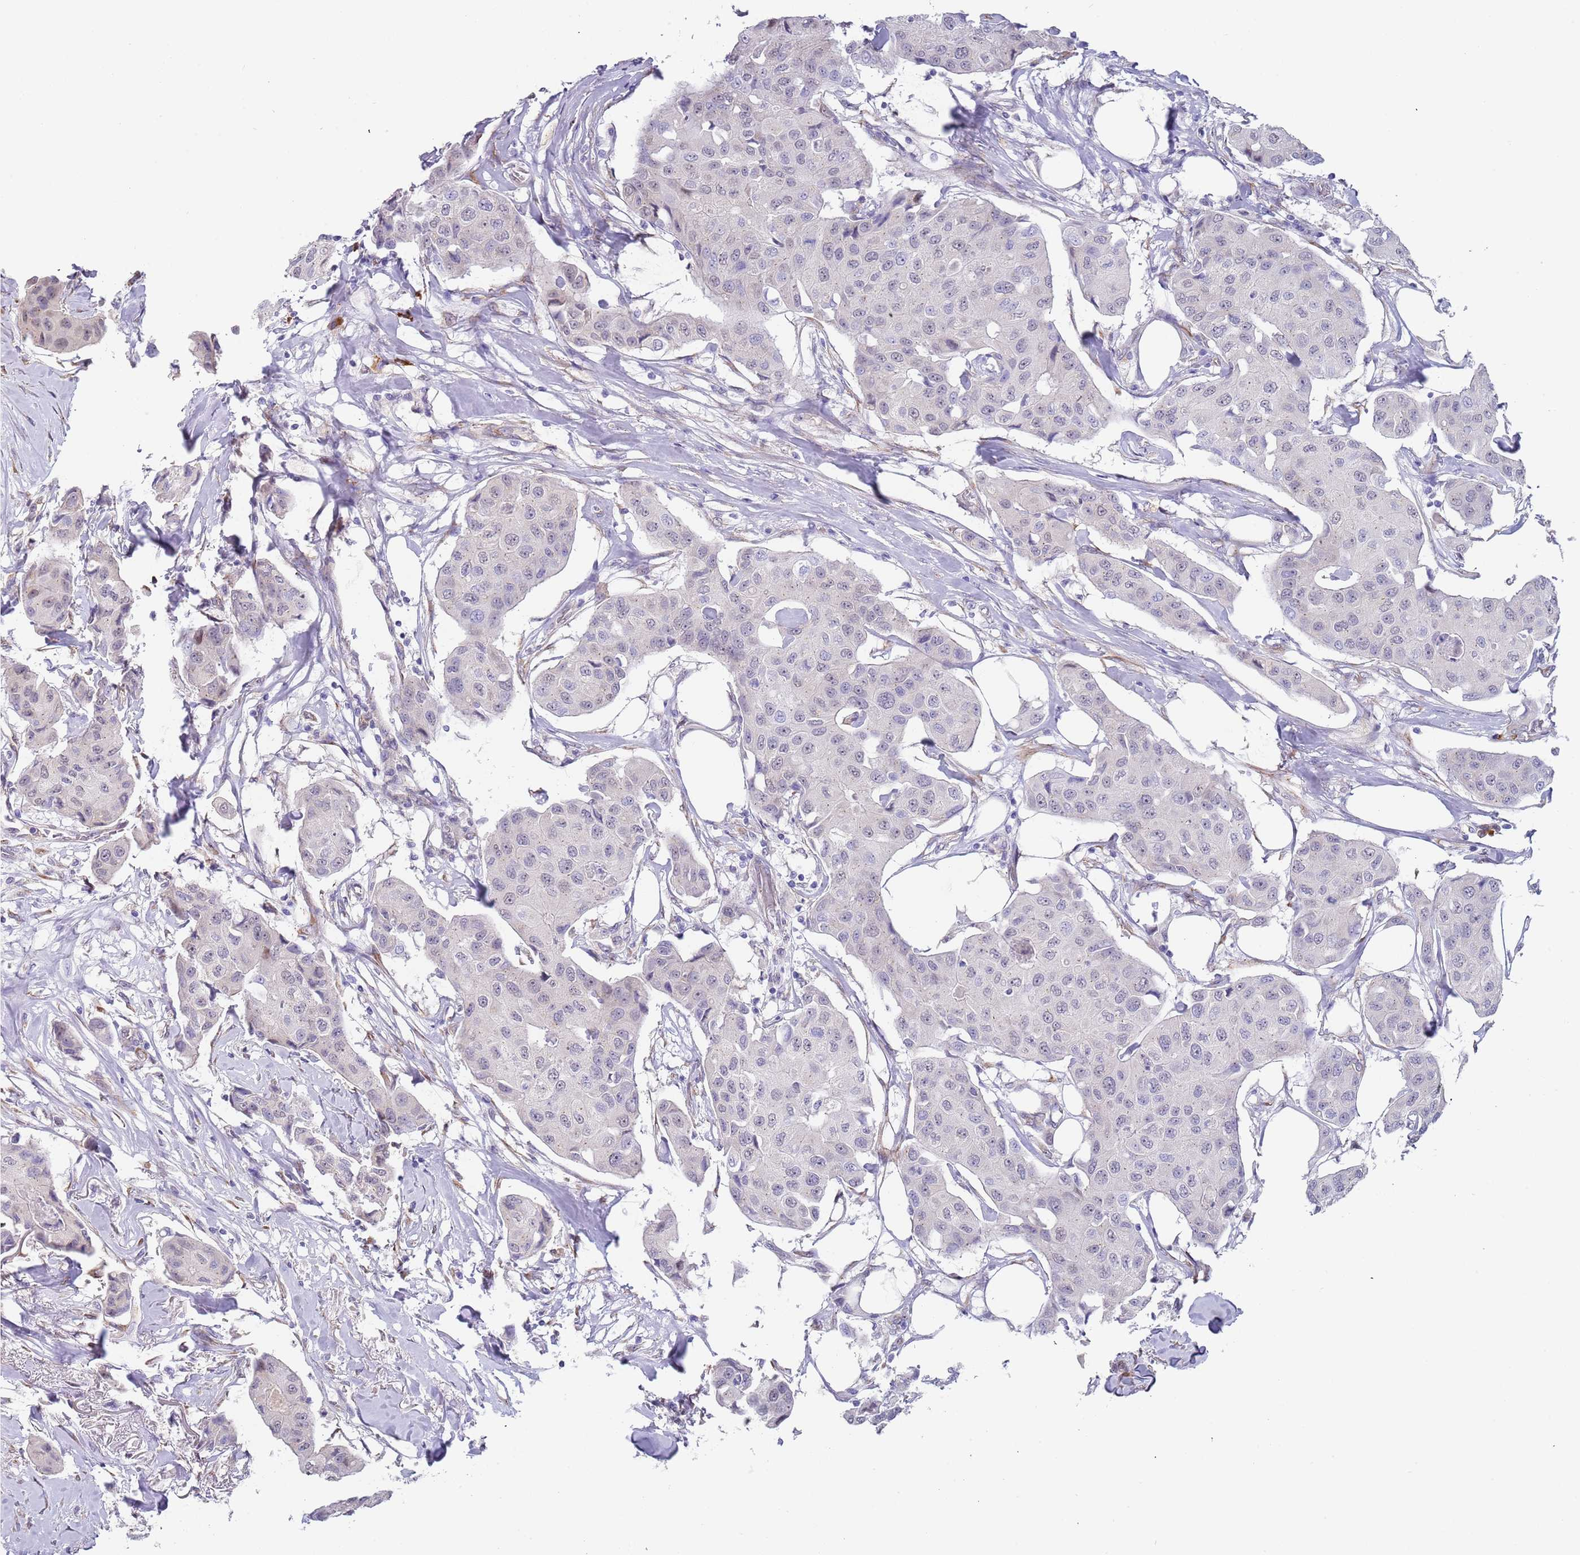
{"staining": {"intensity": "negative", "quantity": "none", "location": "none"}, "tissue": "breast cancer", "cell_type": "Tumor cells", "image_type": "cancer", "snomed": [{"axis": "morphology", "description": "Duct carcinoma"}, {"axis": "topography", "description": "Breast"}], "caption": "Immunohistochemistry photomicrograph of human invasive ductal carcinoma (breast) stained for a protein (brown), which displays no expression in tumor cells. Brightfield microscopy of IHC stained with DAB (brown) and hematoxylin (blue), captured at high magnification.", "gene": "TNRC6C", "patient": {"sex": "female", "age": 80}}